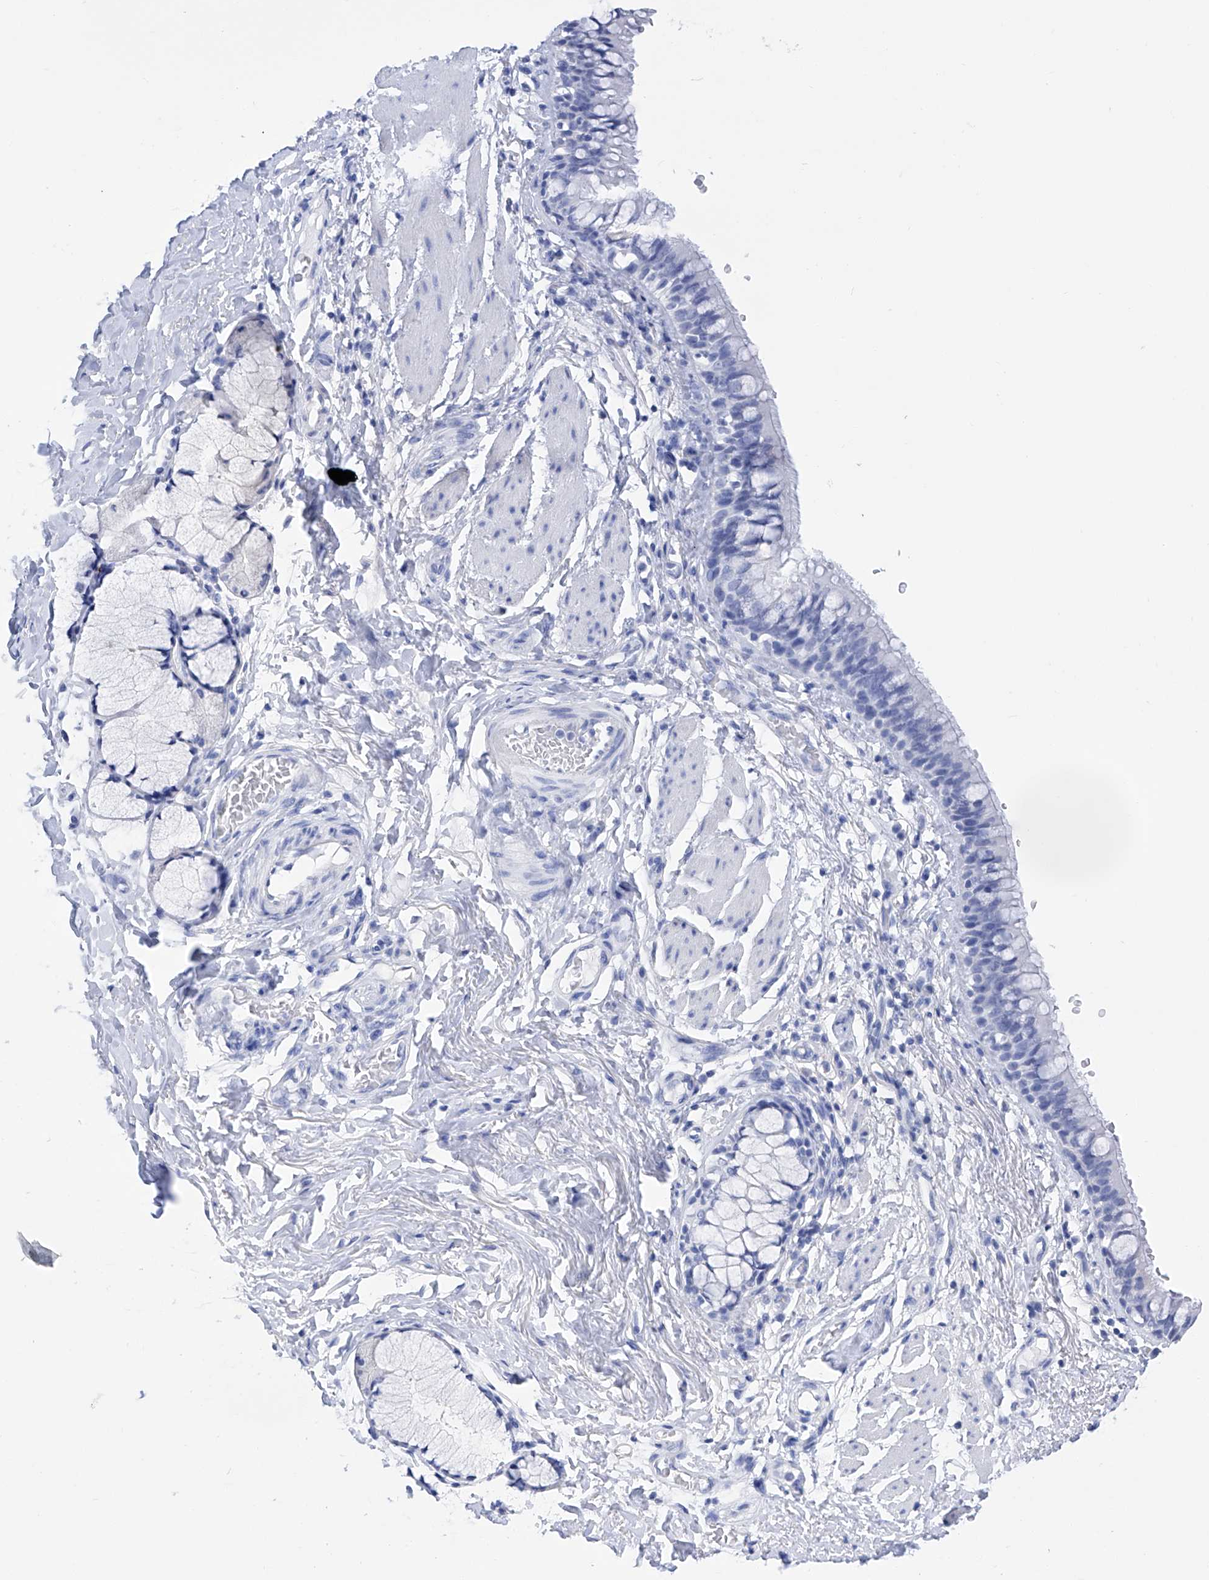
{"staining": {"intensity": "weak", "quantity": "<25%", "location": "cytoplasmic/membranous"}, "tissue": "bronchus", "cell_type": "Respiratory epithelial cells", "image_type": "normal", "snomed": [{"axis": "morphology", "description": "Normal tissue, NOS"}, {"axis": "topography", "description": "Cartilage tissue"}, {"axis": "topography", "description": "Bronchus"}], "caption": "High power microscopy image of an IHC micrograph of unremarkable bronchus, revealing no significant staining in respiratory epithelial cells. The staining was performed using DAB to visualize the protein expression in brown, while the nuclei were stained in blue with hematoxylin (Magnification: 20x).", "gene": "FLG", "patient": {"sex": "female", "age": 36}}